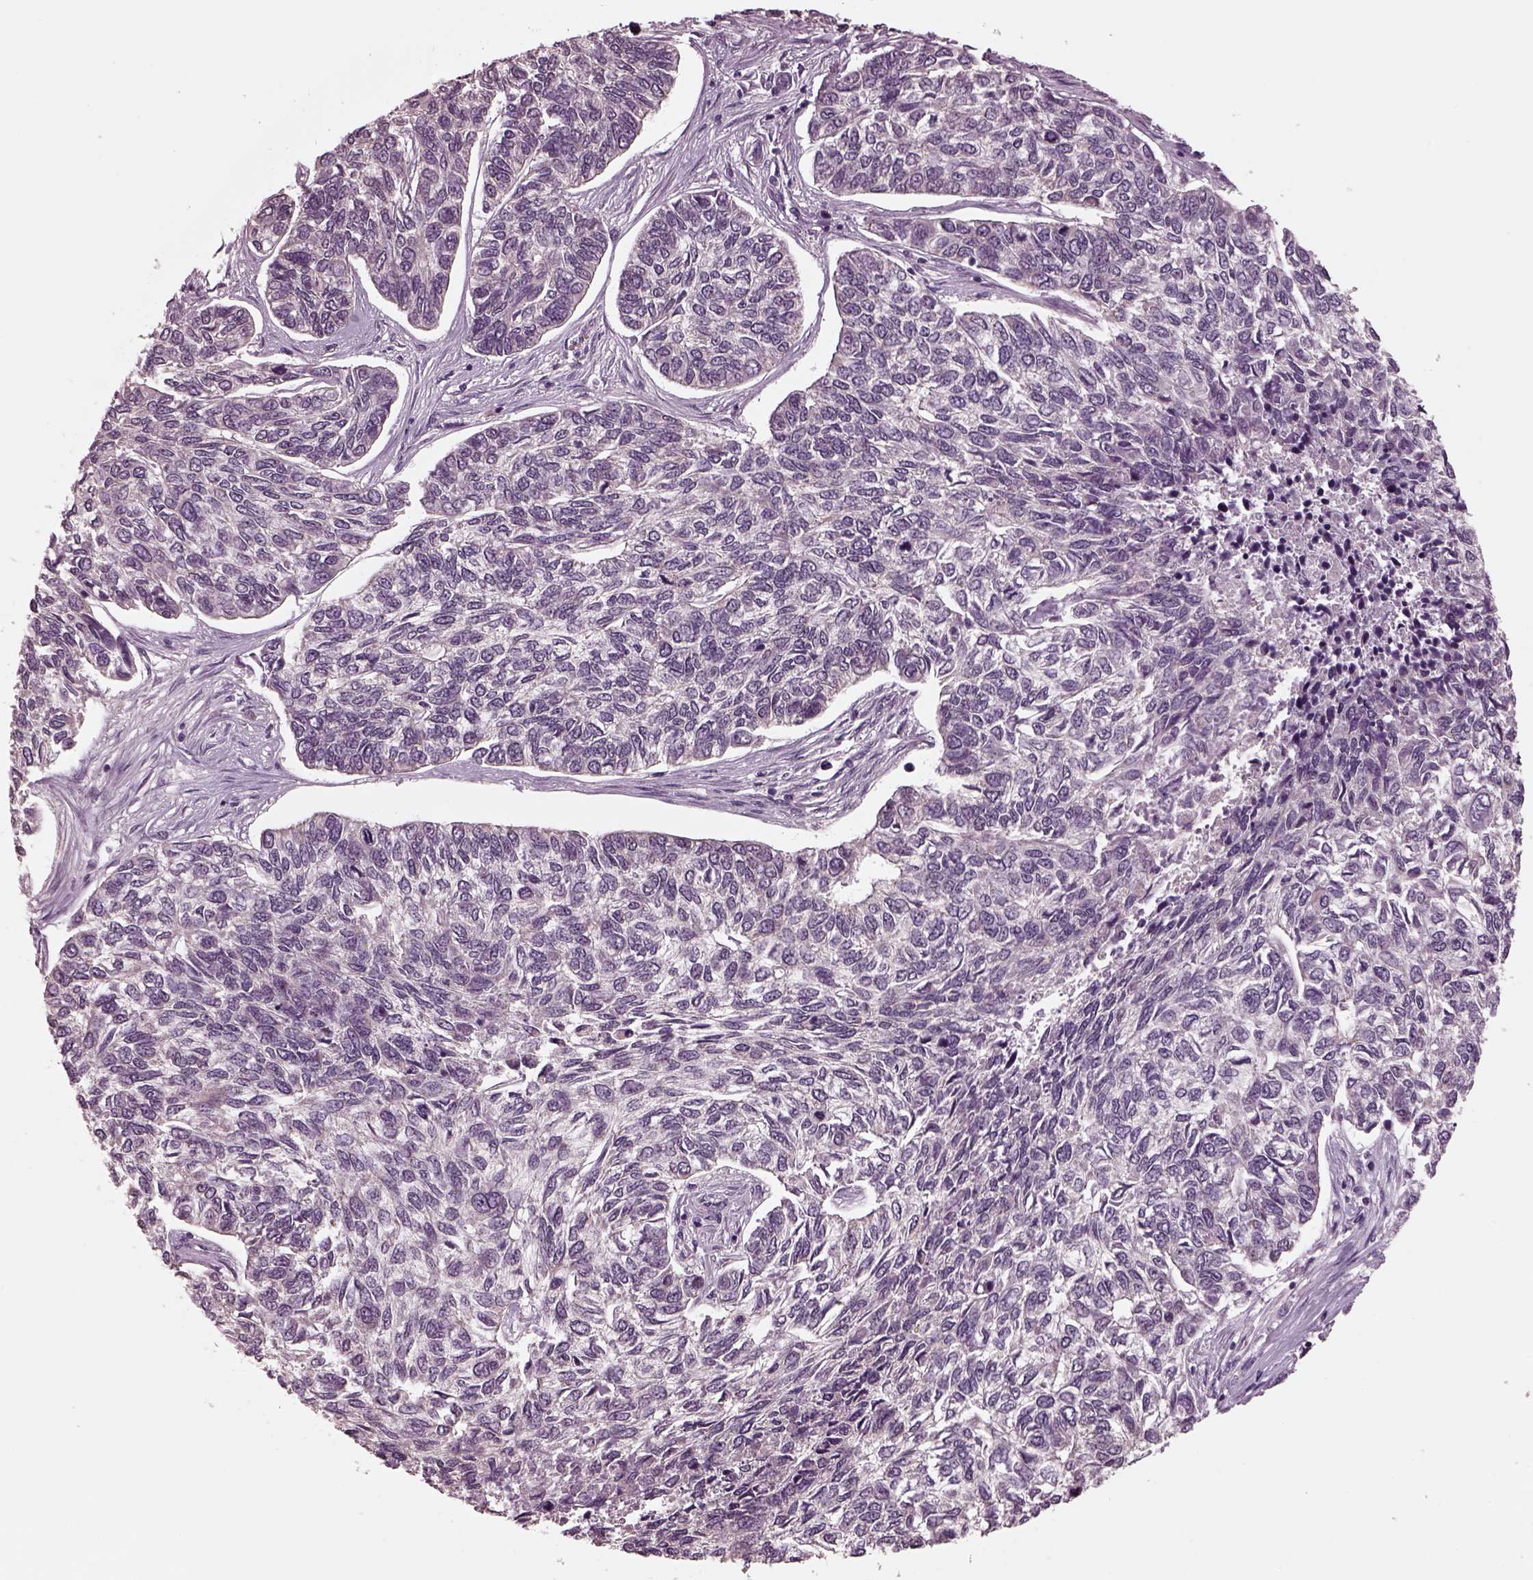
{"staining": {"intensity": "negative", "quantity": "none", "location": "none"}, "tissue": "skin cancer", "cell_type": "Tumor cells", "image_type": "cancer", "snomed": [{"axis": "morphology", "description": "Basal cell carcinoma"}, {"axis": "topography", "description": "Skin"}], "caption": "Immunohistochemistry (IHC) photomicrograph of human basal cell carcinoma (skin) stained for a protein (brown), which reveals no positivity in tumor cells. (DAB (3,3'-diaminobenzidine) immunohistochemistry with hematoxylin counter stain).", "gene": "CLCN4", "patient": {"sex": "female", "age": 65}}